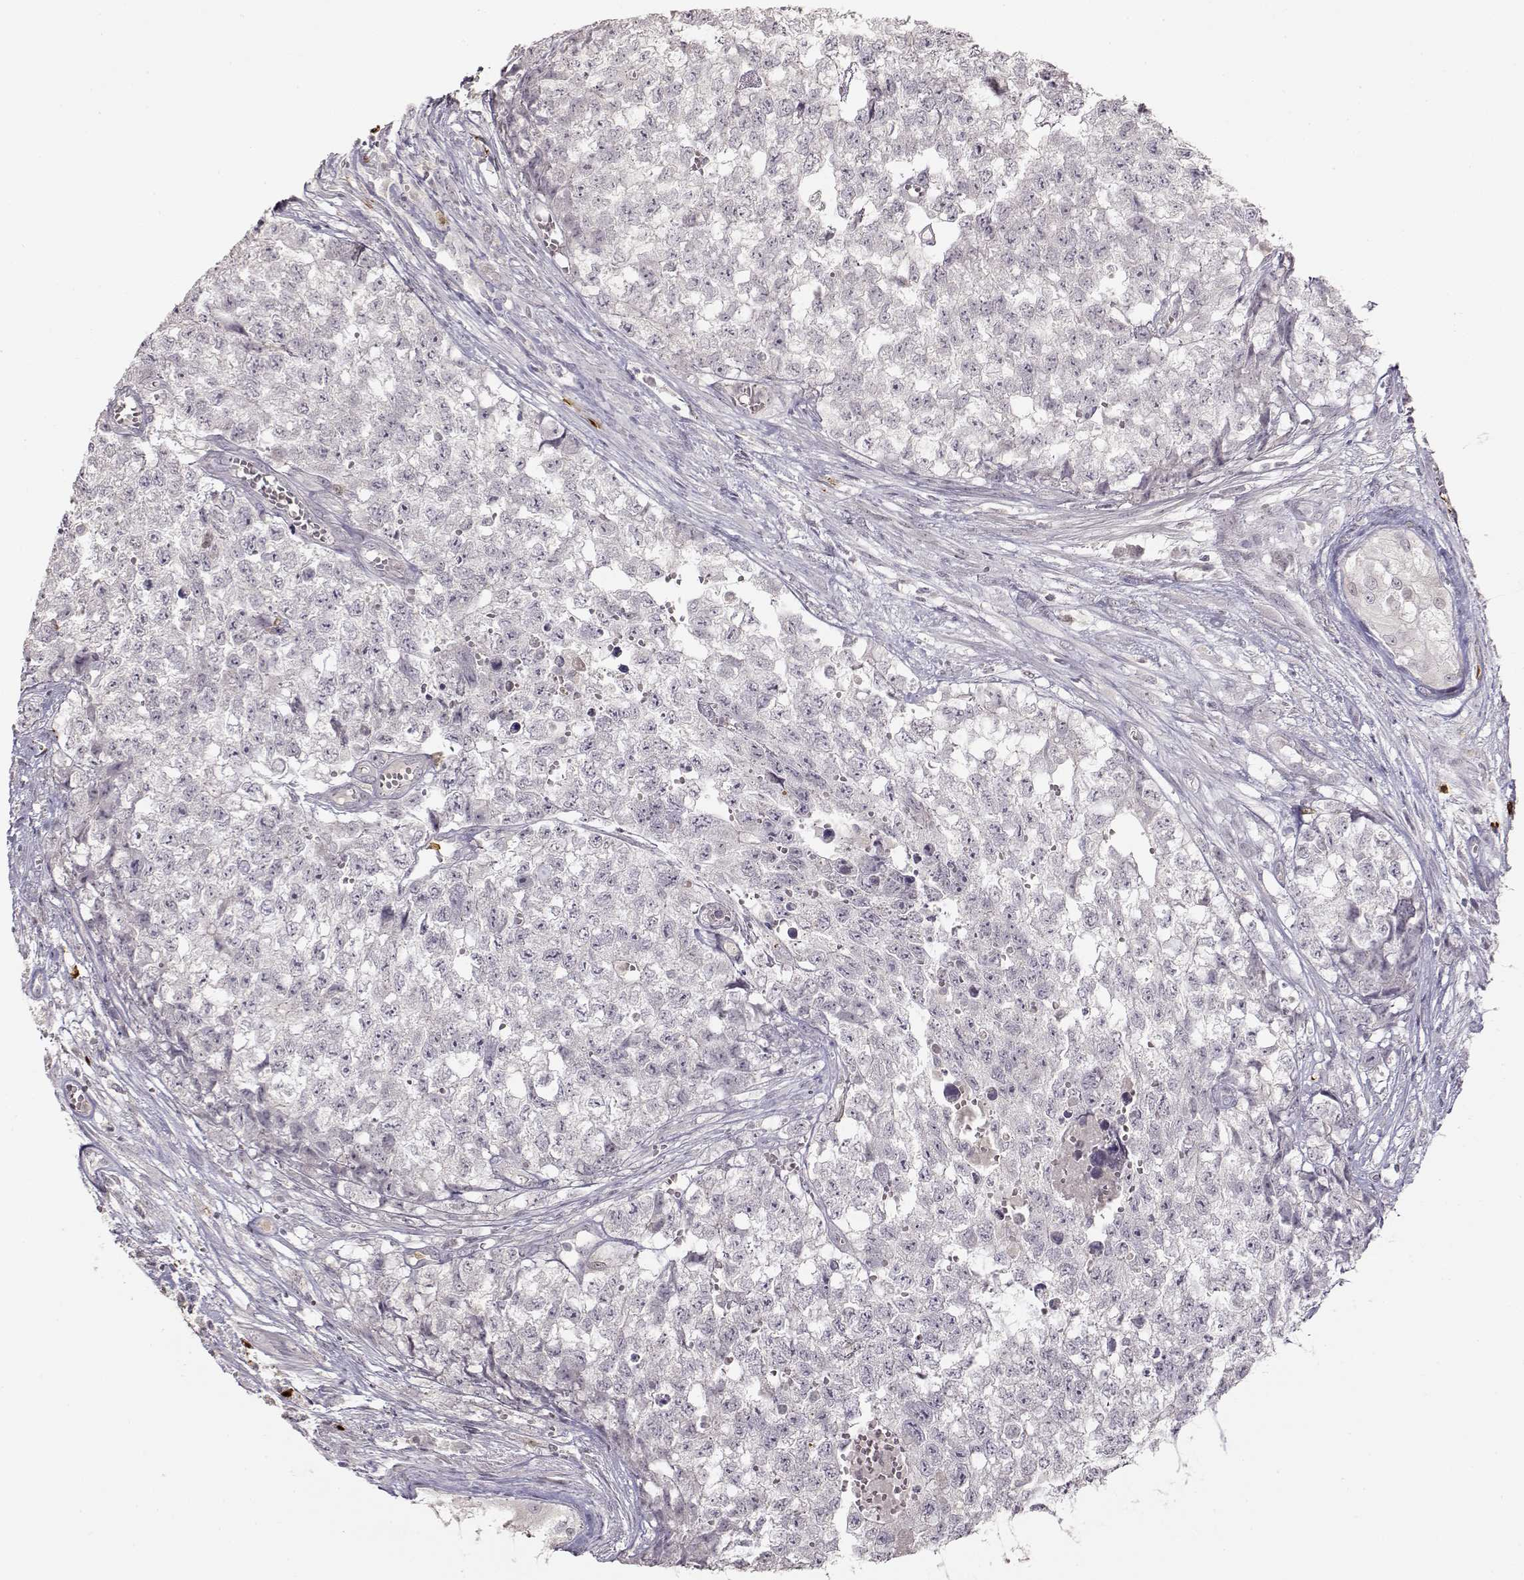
{"staining": {"intensity": "negative", "quantity": "none", "location": "none"}, "tissue": "testis cancer", "cell_type": "Tumor cells", "image_type": "cancer", "snomed": [{"axis": "morphology", "description": "Seminoma, NOS"}, {"axis": "morphology", "description": "Carcinoma, Embryonal, NOS"}, {"axis": "topography", "description": "Testis"}], "caption": "Immunohistochemistry micrograph of human embryonal carcinoma (testis) stained for a protein (brown), which exhibits no positivity in tumor cells.", "gene": "S100B", "patient": {"sex": "male", "age": 22}}